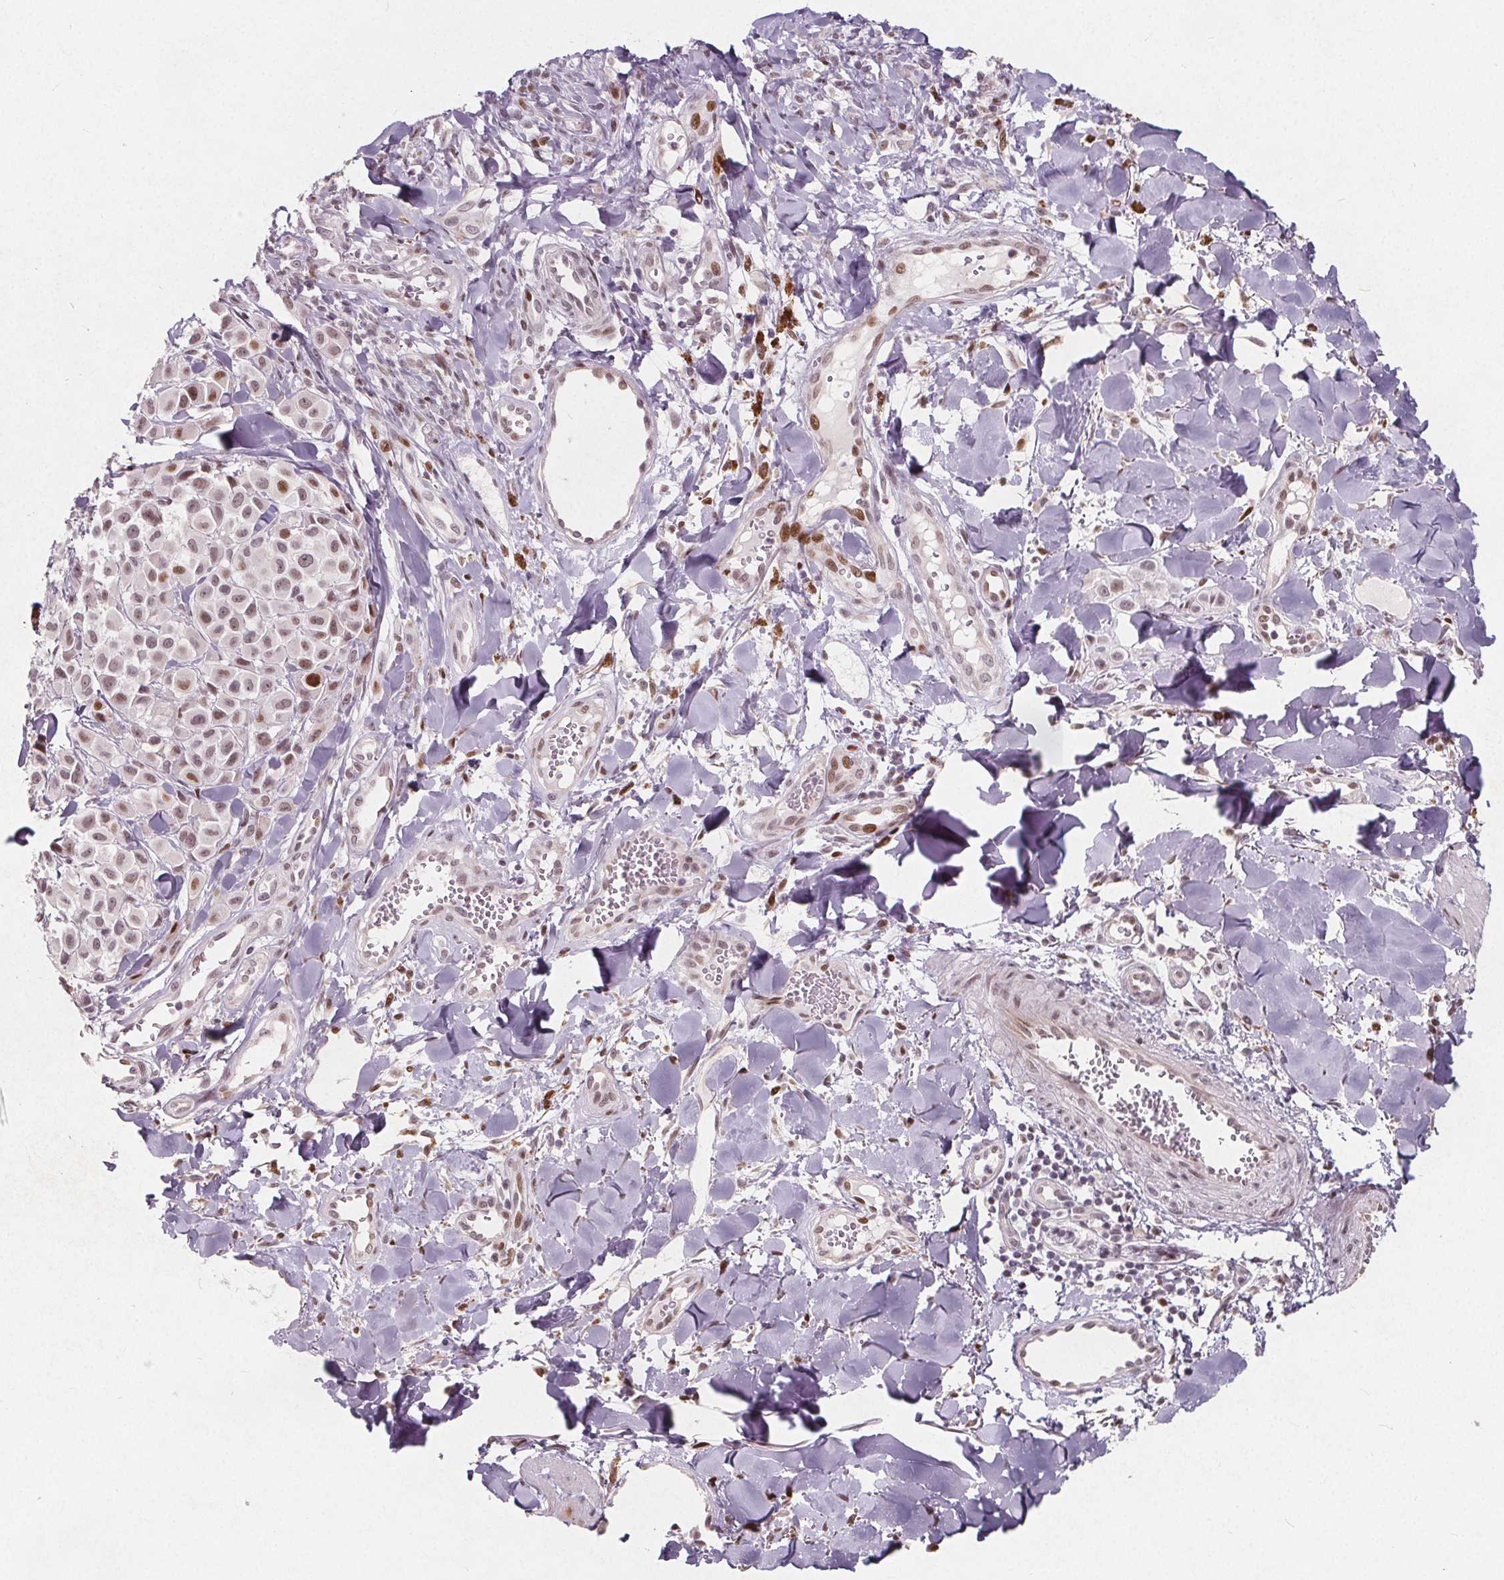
{"staining": {"intensity": "weak", "quantity": "25%-75%", "location": "nuclear"}, "tissue": "melanoma", "cell_type": "Tumor cells", "image_type": "cancer", "snomed": [{"axis": "morphology", "description": "Malignant melanoma, NOS"}, {"axis": "topography", "description": "Skin"}], "caption": "Immunohistochemical staining of human melanoma exhibits low levels of weak nuclear staining in about 25%-75% of tumor cells.", "gene": "TAF6L", "patient": {"sex": "male", "age": 77}}